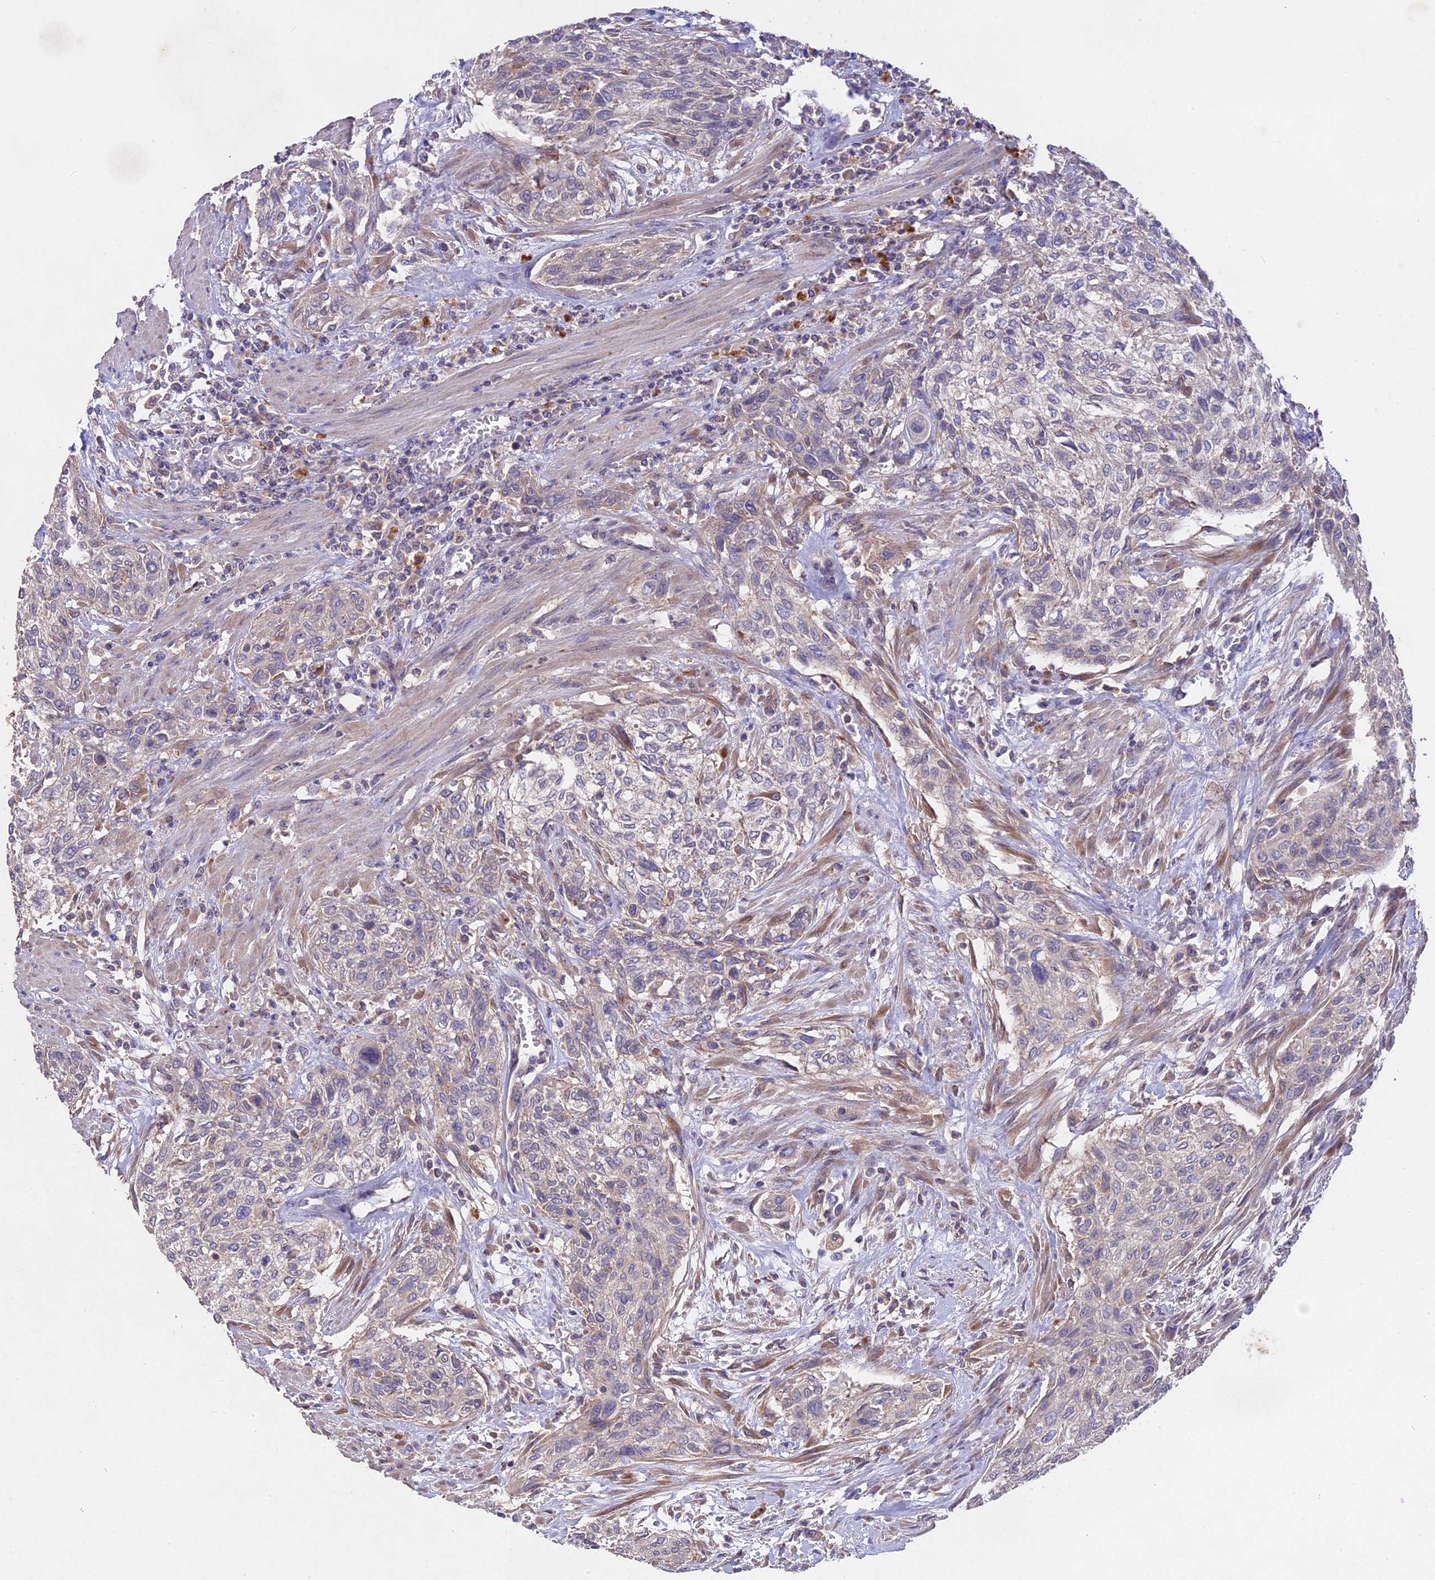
{"staining": {"intensity": "negative", "quantity": "none", "location": "none"}, "tissue": "urothelial cancer", "cell_type": "Tumor cells", "image_type": "cancer", "snomed": [{"axis": "morphology", "description": "Urothelial carcinoma, High grade"}, {"axis": "topography", "description": "Urinary bladder"}], "caption": "Immunohistochemistry of human urothelial carcinoma (high-grade) reveals no positivity in tumor cells.", "gene": "SLC26A4", "patient": {"sex": "male", "age": 35}}